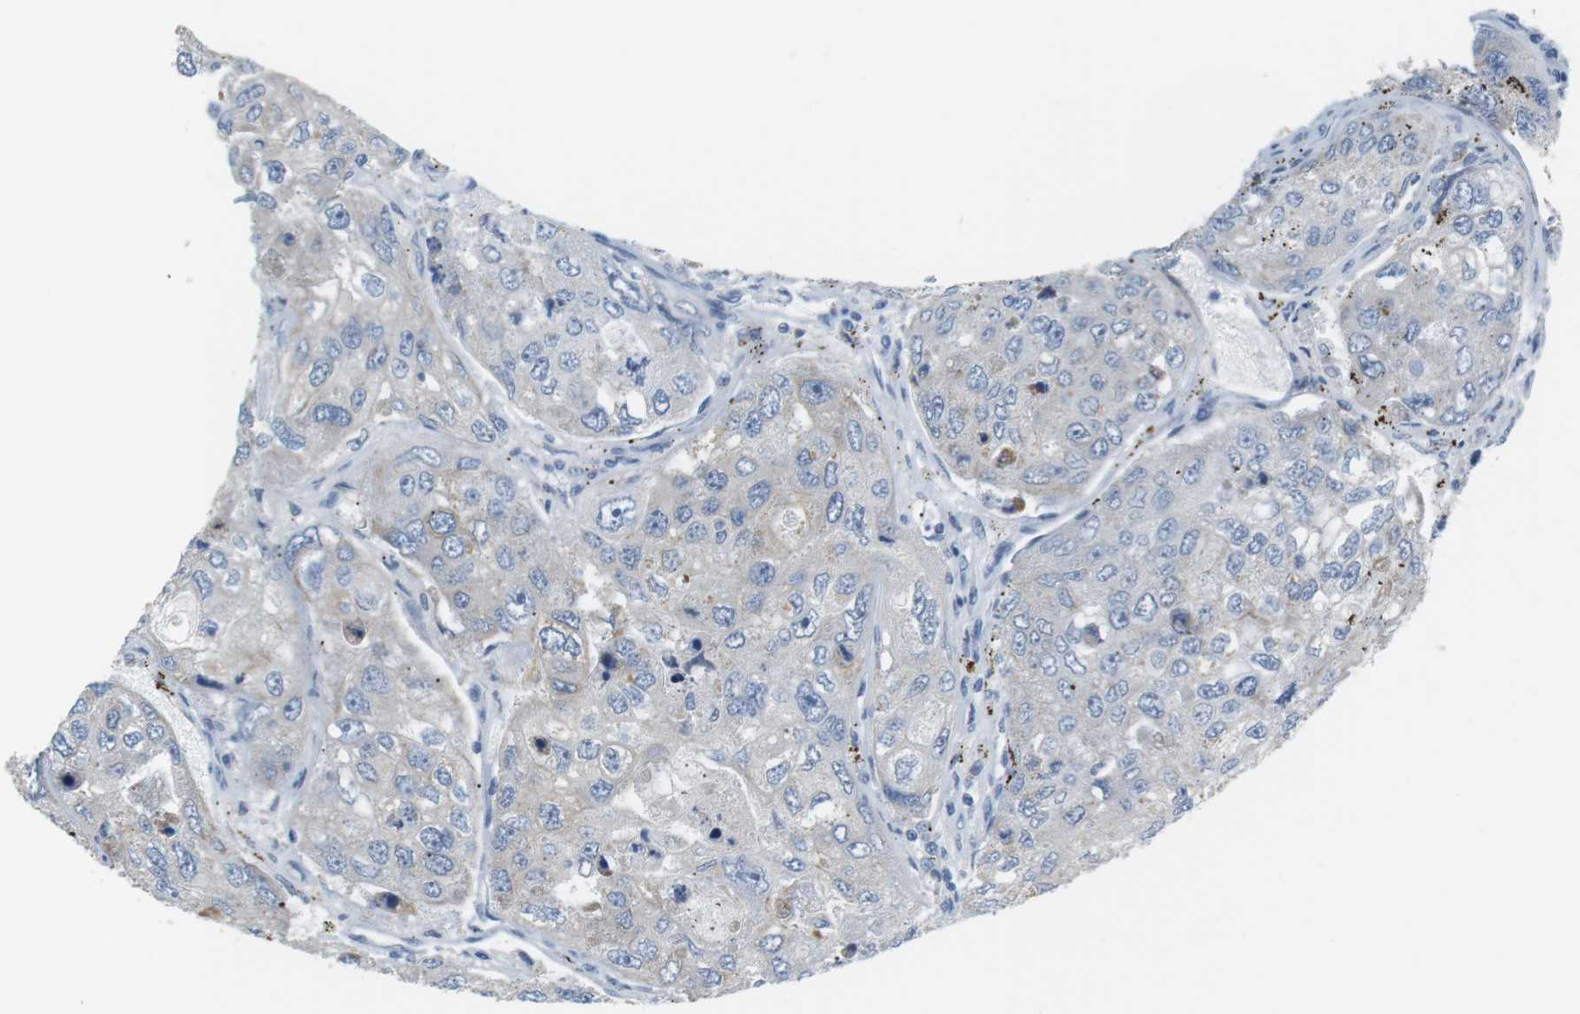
{"staining": {"intensity": "moderate", "quantity": "25%-75%", "location": "cytoplasmic/membranous"}, "tissue": "urothelial cancer", "cell_type": "Tumor cells", "image_type": "cancer", "snomed": [{"axis": "morphology", "description": "Urothelial carcinoma, High grade"}, {"axis": "topography", "description": "Lymph node"}, {"axis": "topography", "description": "Urinary bladder"}], "caption": "IHC histopathology image of human urothelial cancer stained for a protein (brown), which shows medium levels of moderate cytoplasmic/membranous expression in approximately 25%-75% of tumor cells.", "gene": "CD300E", "patient": {"sex": "male", "age": 51}}